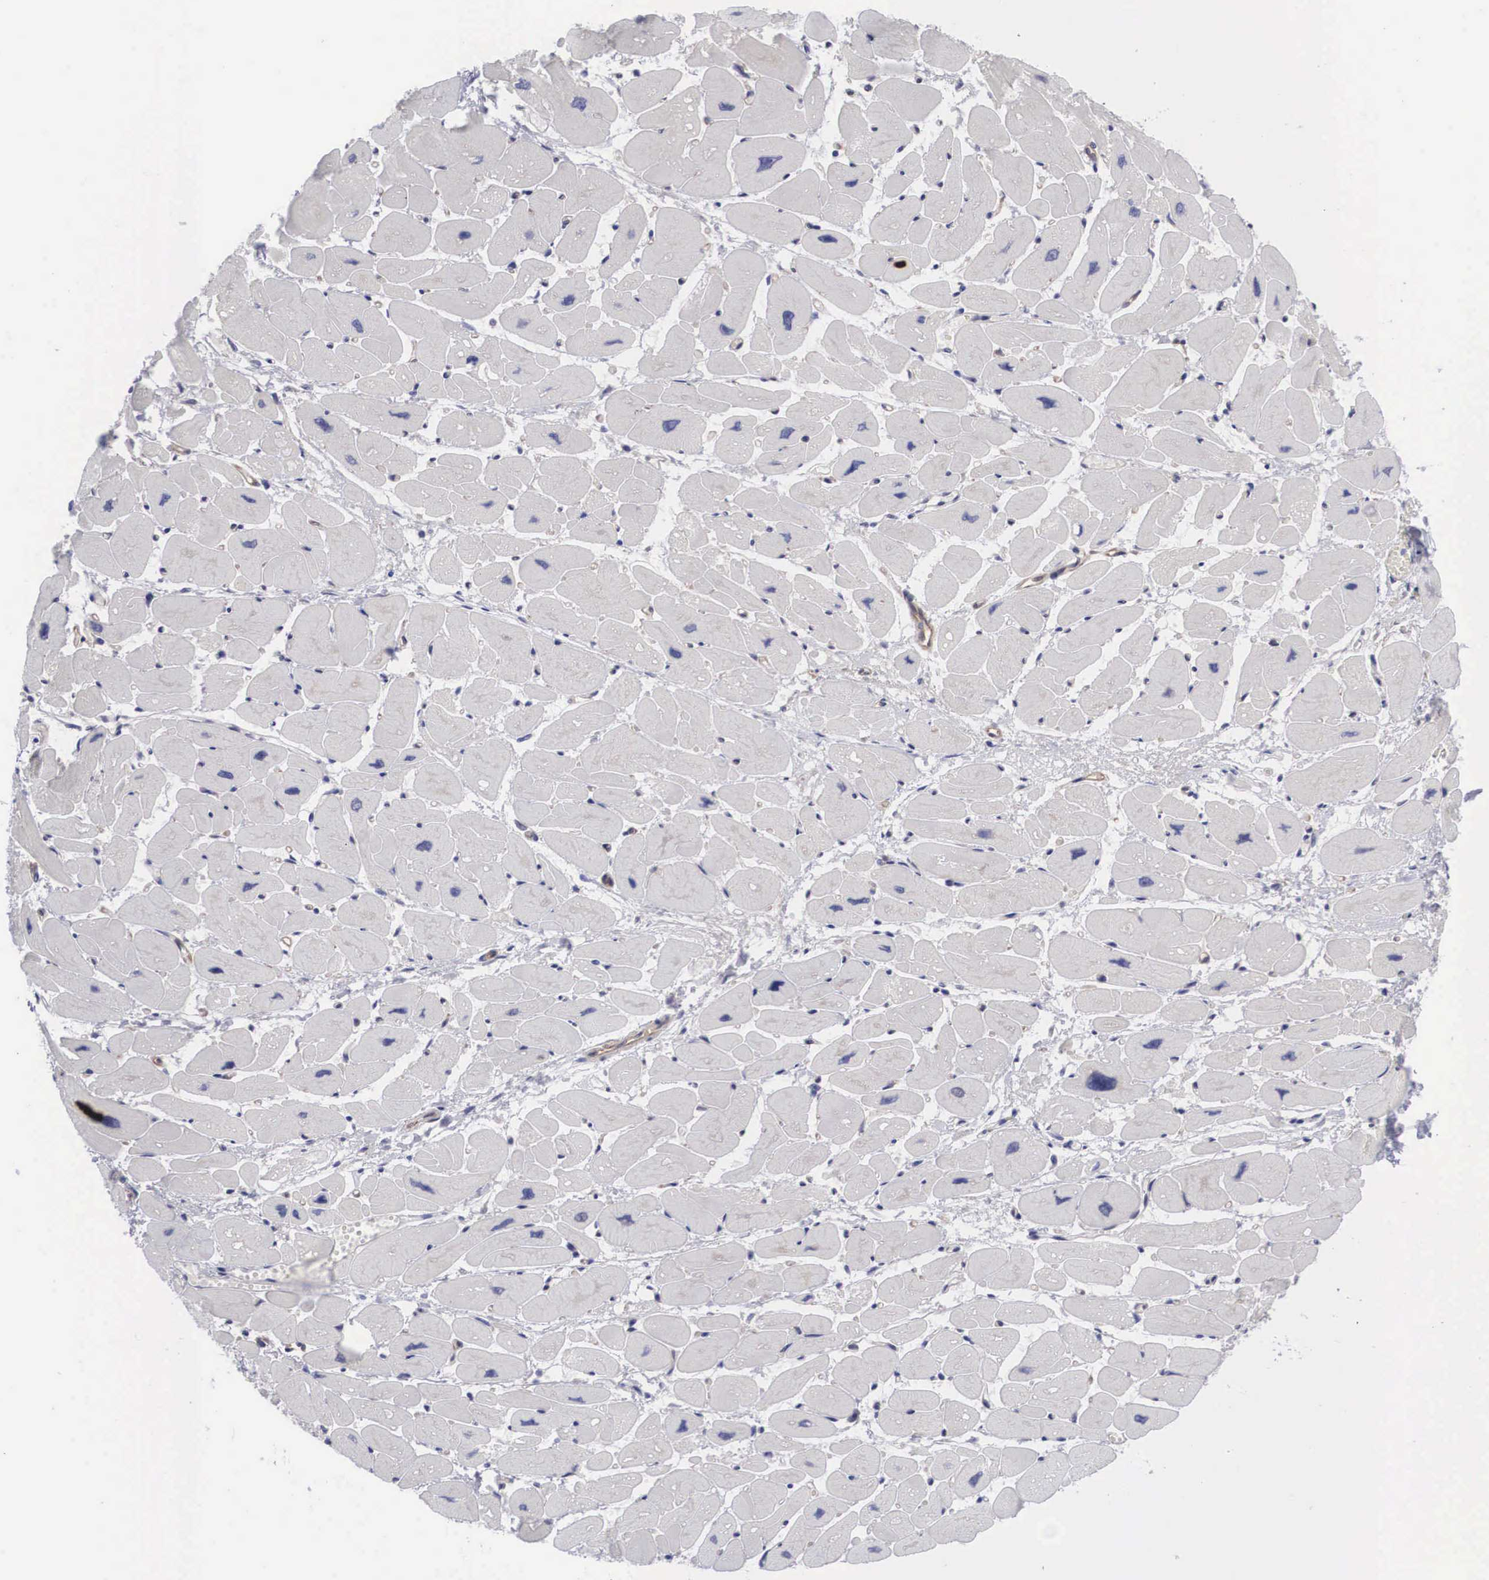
{"staining": {"intensity": "negative", "quantity": "none", "location": "none"}, "tissue": "heart muscle", "cell_type": "Cardiomyocytes", "image_type": "normal", "snomed": [{"axis": "morphology", "description": "Normal tissue, NOS"}, {"axis": "topography", "description": "Heart"}], "caption": "Photomicrograph shows no significant protein staining in cardiomyocytes of benign heart muscle. (DAB (3,3'-diaminobenzidine) immunohistochemistry (IHC), high magnification).", "gene": "MAST4", "patient": {"sex": "female", "age": 54}}